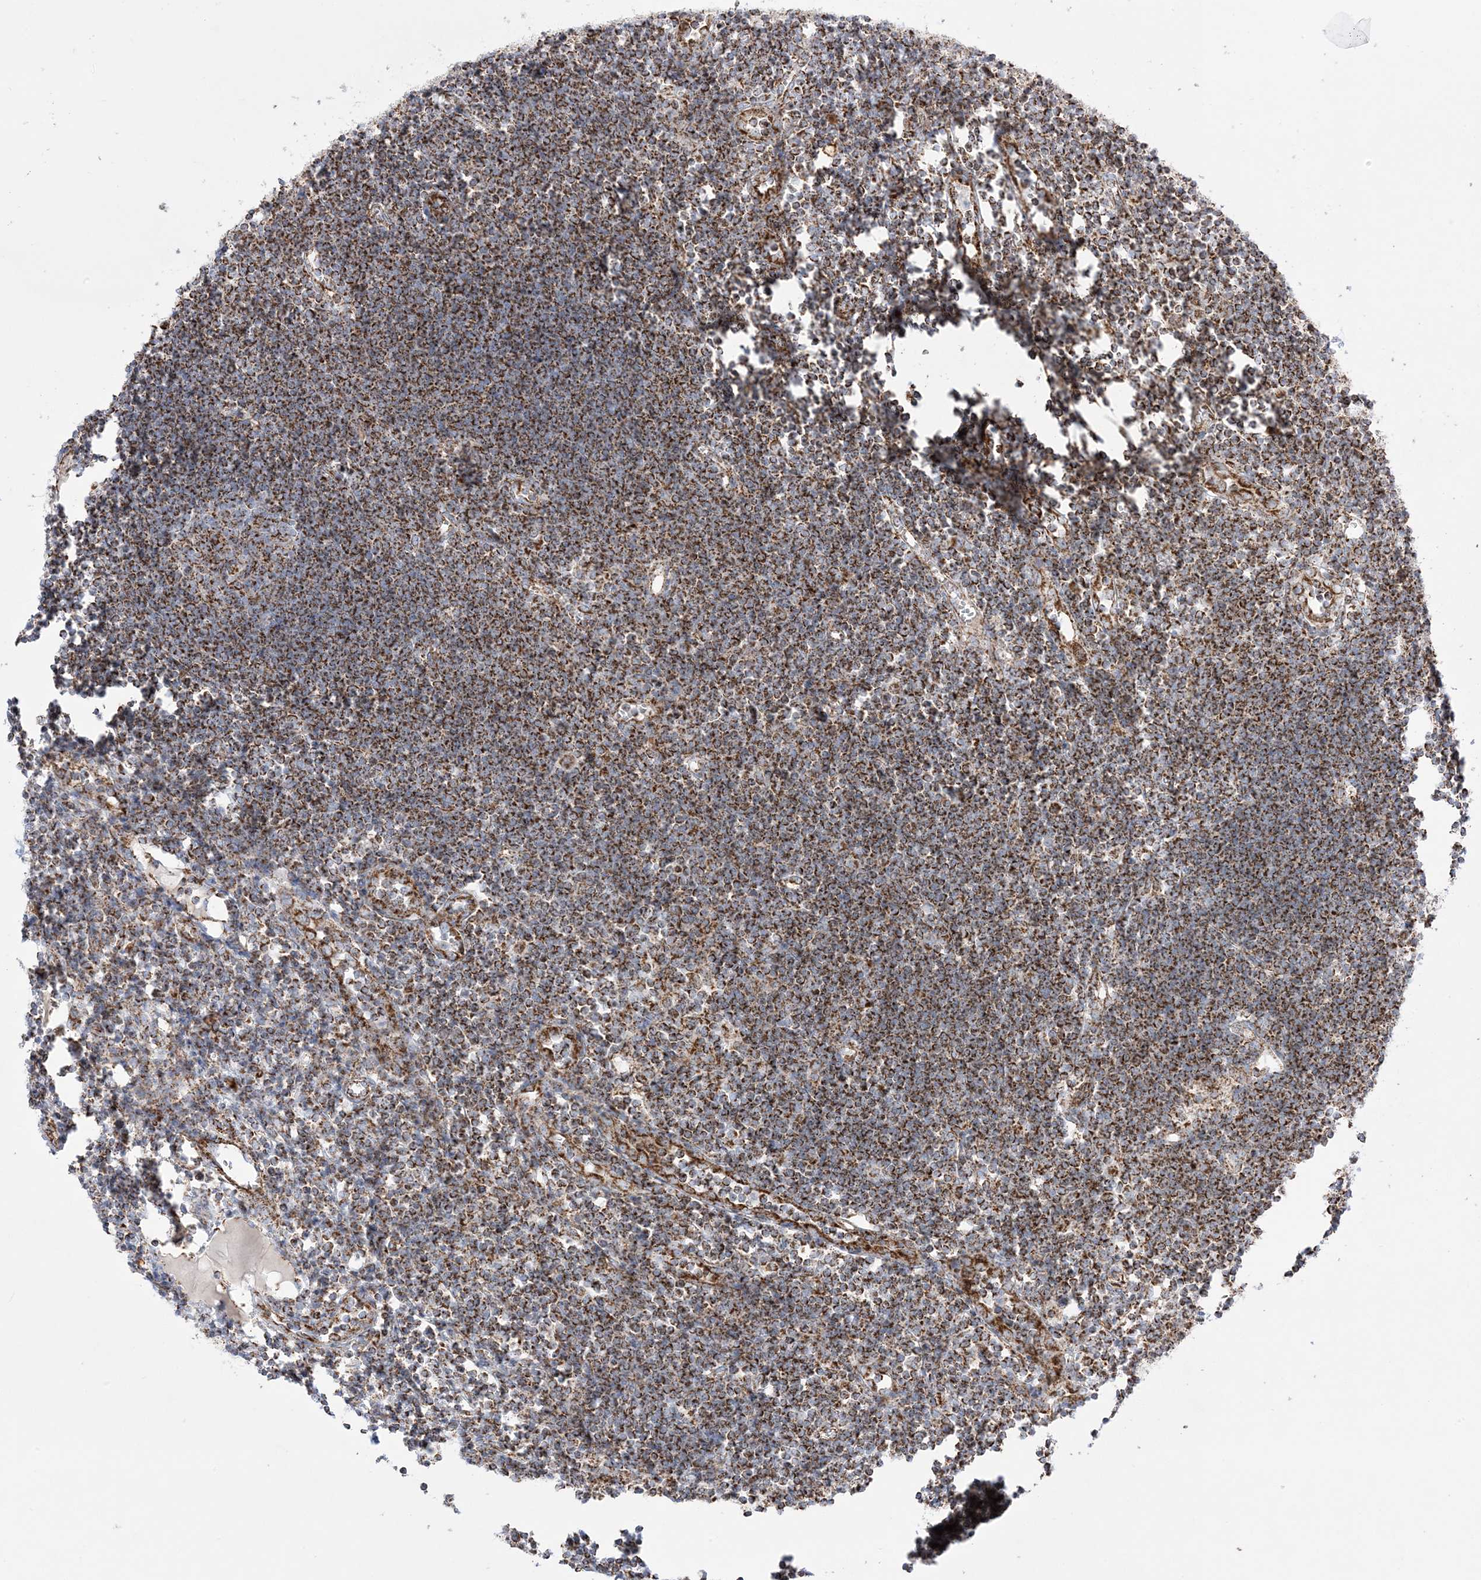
{"staining": {"intensity": "moderate", "quantity": ">75%", "location": "cytoplasmic/membranous"}, "tissue": "lymph node", "cell_type": "Germinal center cells", "image_type": "normal", "snomed": [{"axis": "morphology", "description": "Normal tissue, NOS"}, {"axis": "morphology", "description": "Malignant melanoma, Metastatic site"}, {"axis": "topography", "description": "Lymph node"}], "caption": "Immunohistochemical staining of unremarkable lymph node shows moderate cytoplasmic/membranous protein positivity in about >75% of germinal center cells.", "gene": "MRPS36", "patient": {"sex": "male", "age": 41}}